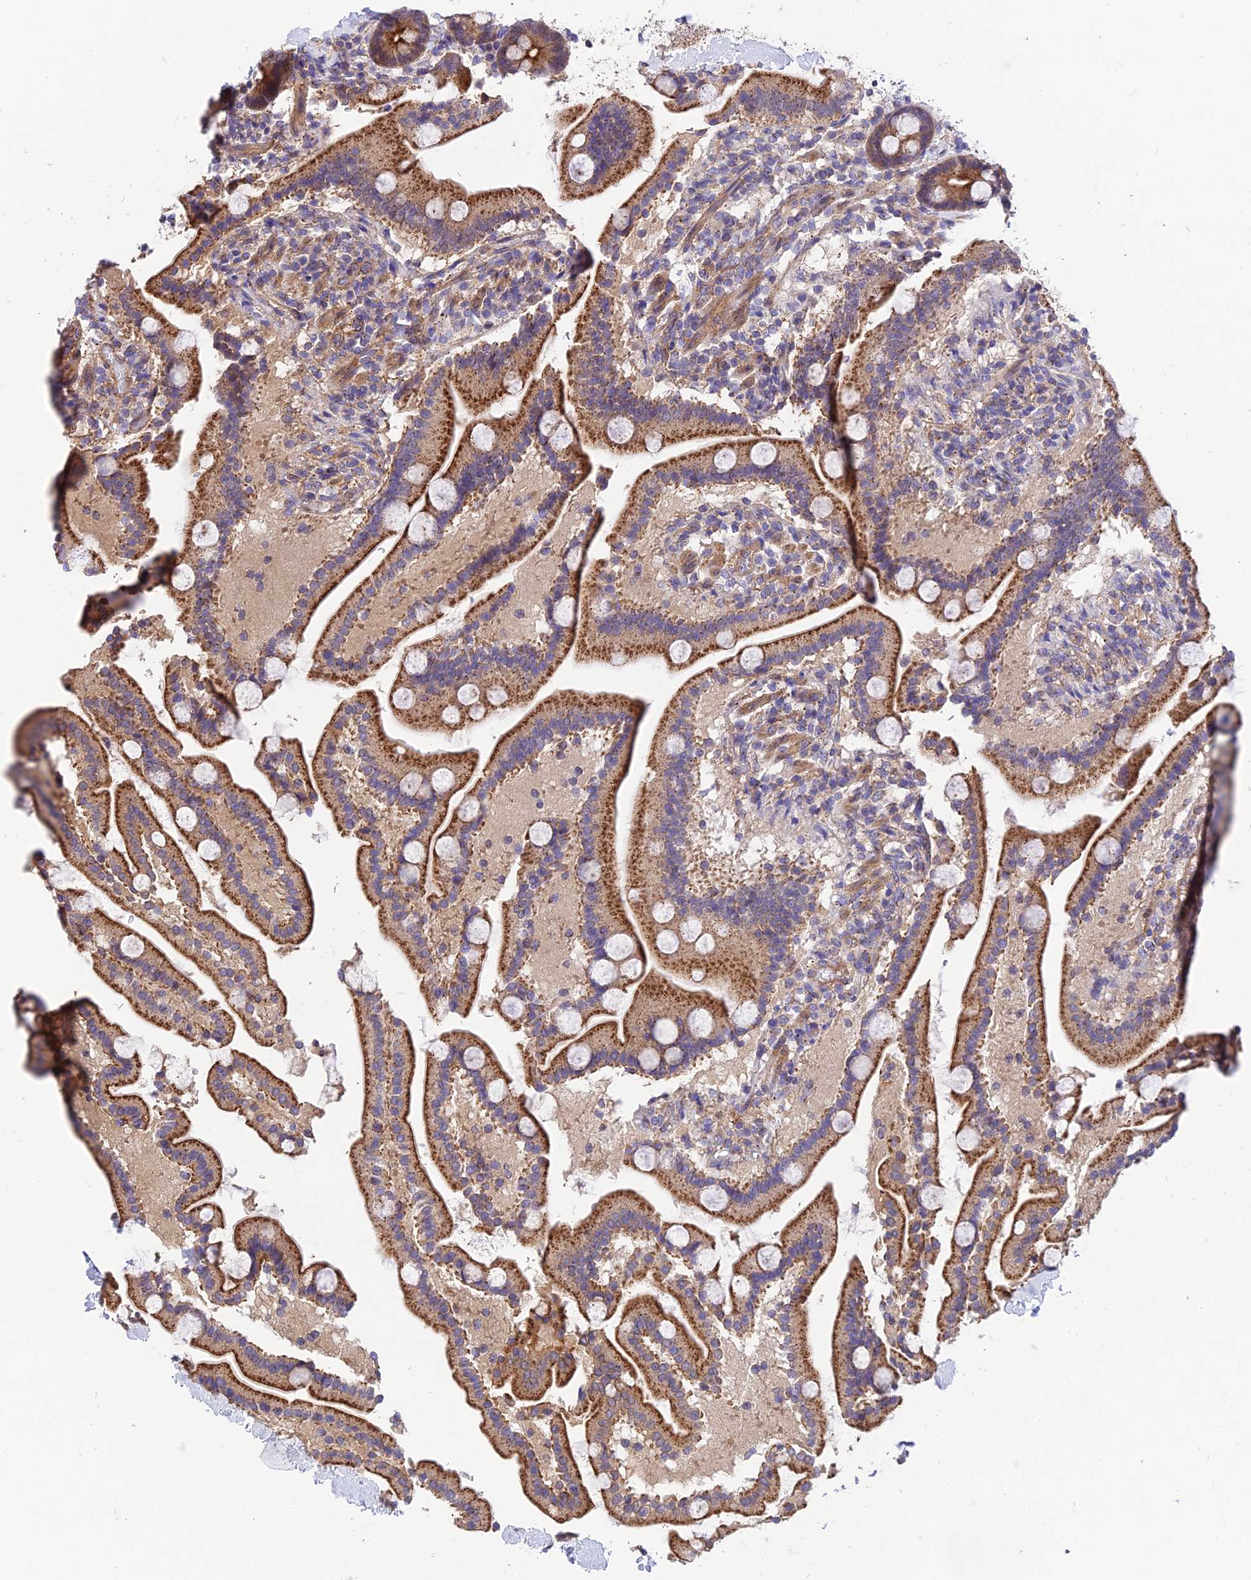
{"staining": {"intensity": "strong", "quantity": ">75%", "location": "cytoplasmic/membranous"}, "tissue": "duodenum", "cell_type": "Glandular cells", "image_type": "normal", "snomed": [{"axis": "morphology", "description": "Normal tissue, NOS"}, {"axis": "topography", "description": "Duodenum"}], "caption": "Brown immunohistochemical staining in benign duodenum shows strong cytoplasmic/membranous staining in approximately >75% of glandular cells.", "gene": "QRFP", "patient": {"sex": "male", "age": 55}}